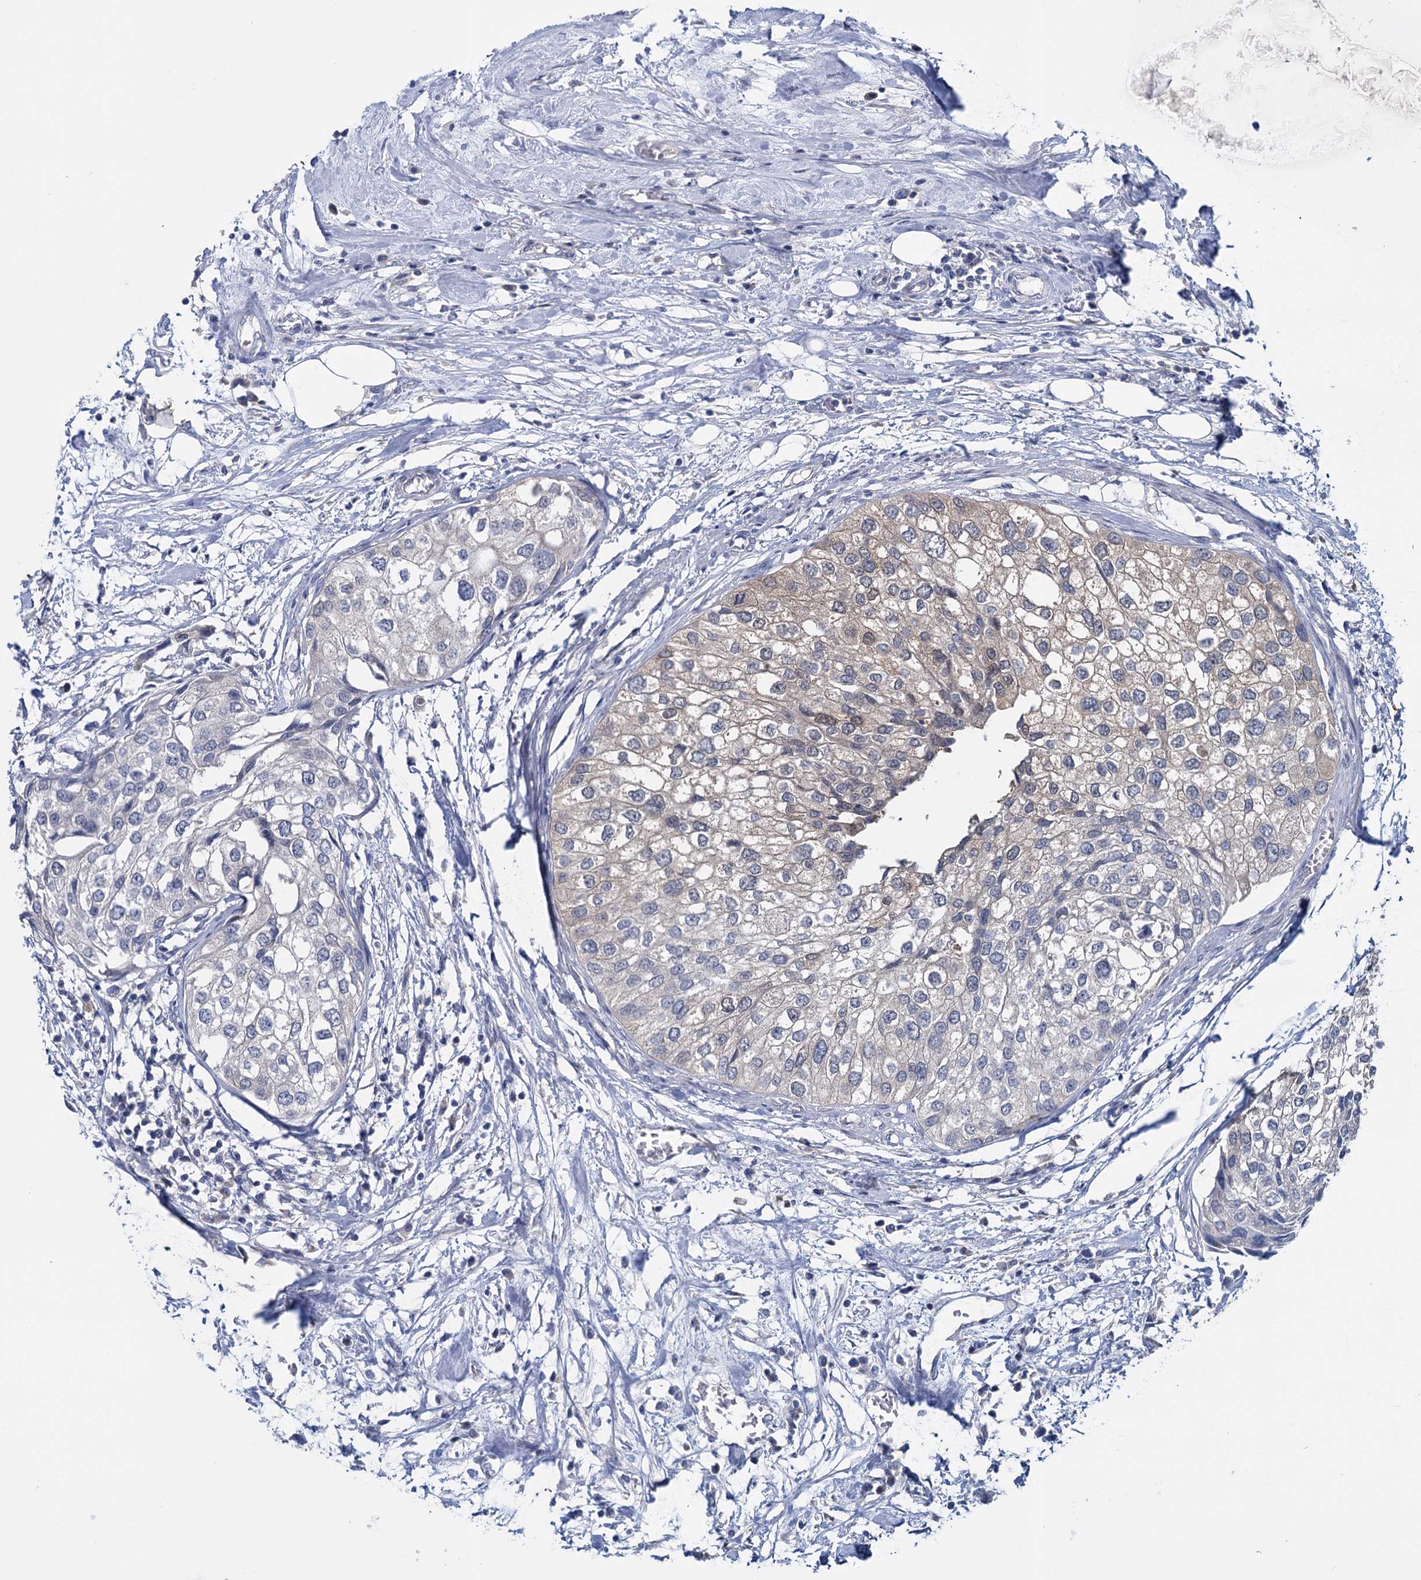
{"staining": {"intensity": "negative", "quantity": "none", "location": "none"}, "tissue": "urothelial cancer", "cell_type": "Tumor cells", "image_type": "cancer", "snomed": [{"axis": "morphology", "description": "Urothelial carcinoma, High grade"}, {"axis": "topography", "description": "Urinary bladder"}], "caption": "Immunohistochemical staining of human urothelial cancer exhibits no significant expression in tumor cells. (DAB IHC visualized using brightfield microscopy, high magnification).", "gene": "GSTM2", "patient": {"sex": "male", "age": 64}}